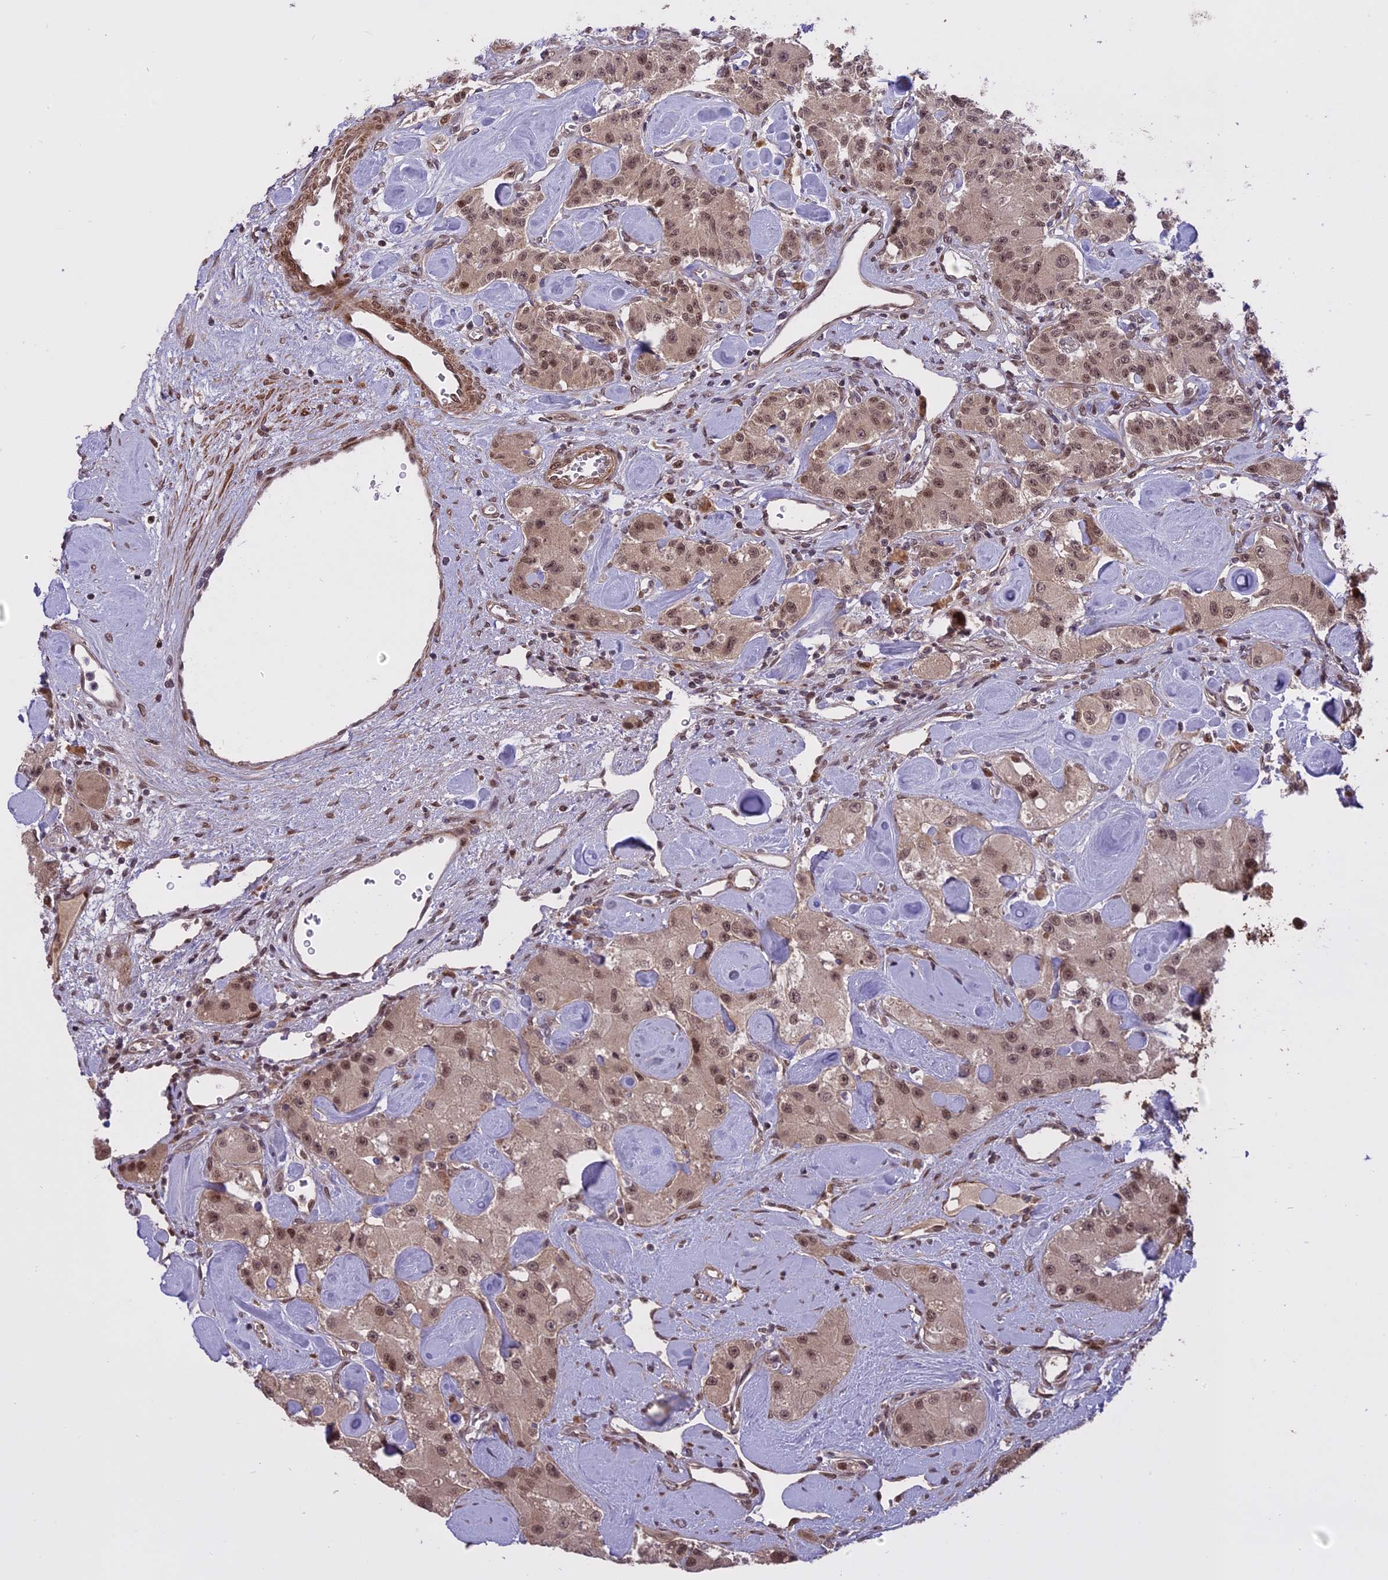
{"staining": {"intensity": "weak", "quantity": ">75%", "location": "cytoplasmic/membranous,nuclear"}, "tissue": "carcinoid", "cell_type": "Tumor cells", "image_type": "cancer", "snomed": [{"axis": "morphology", "description": "Carcinoid, malignant, NOS"}, {"axis": "topography", "description": "Pancreas"}], "caption": "Brown immunohistochemical staining in carcinoid reveals weak cytoplasmic/membranous and nuclear expression in approximately >75% of tumor cells.", "gene": "PRELID2", "patient": {"sex": "male", "age": 41}}